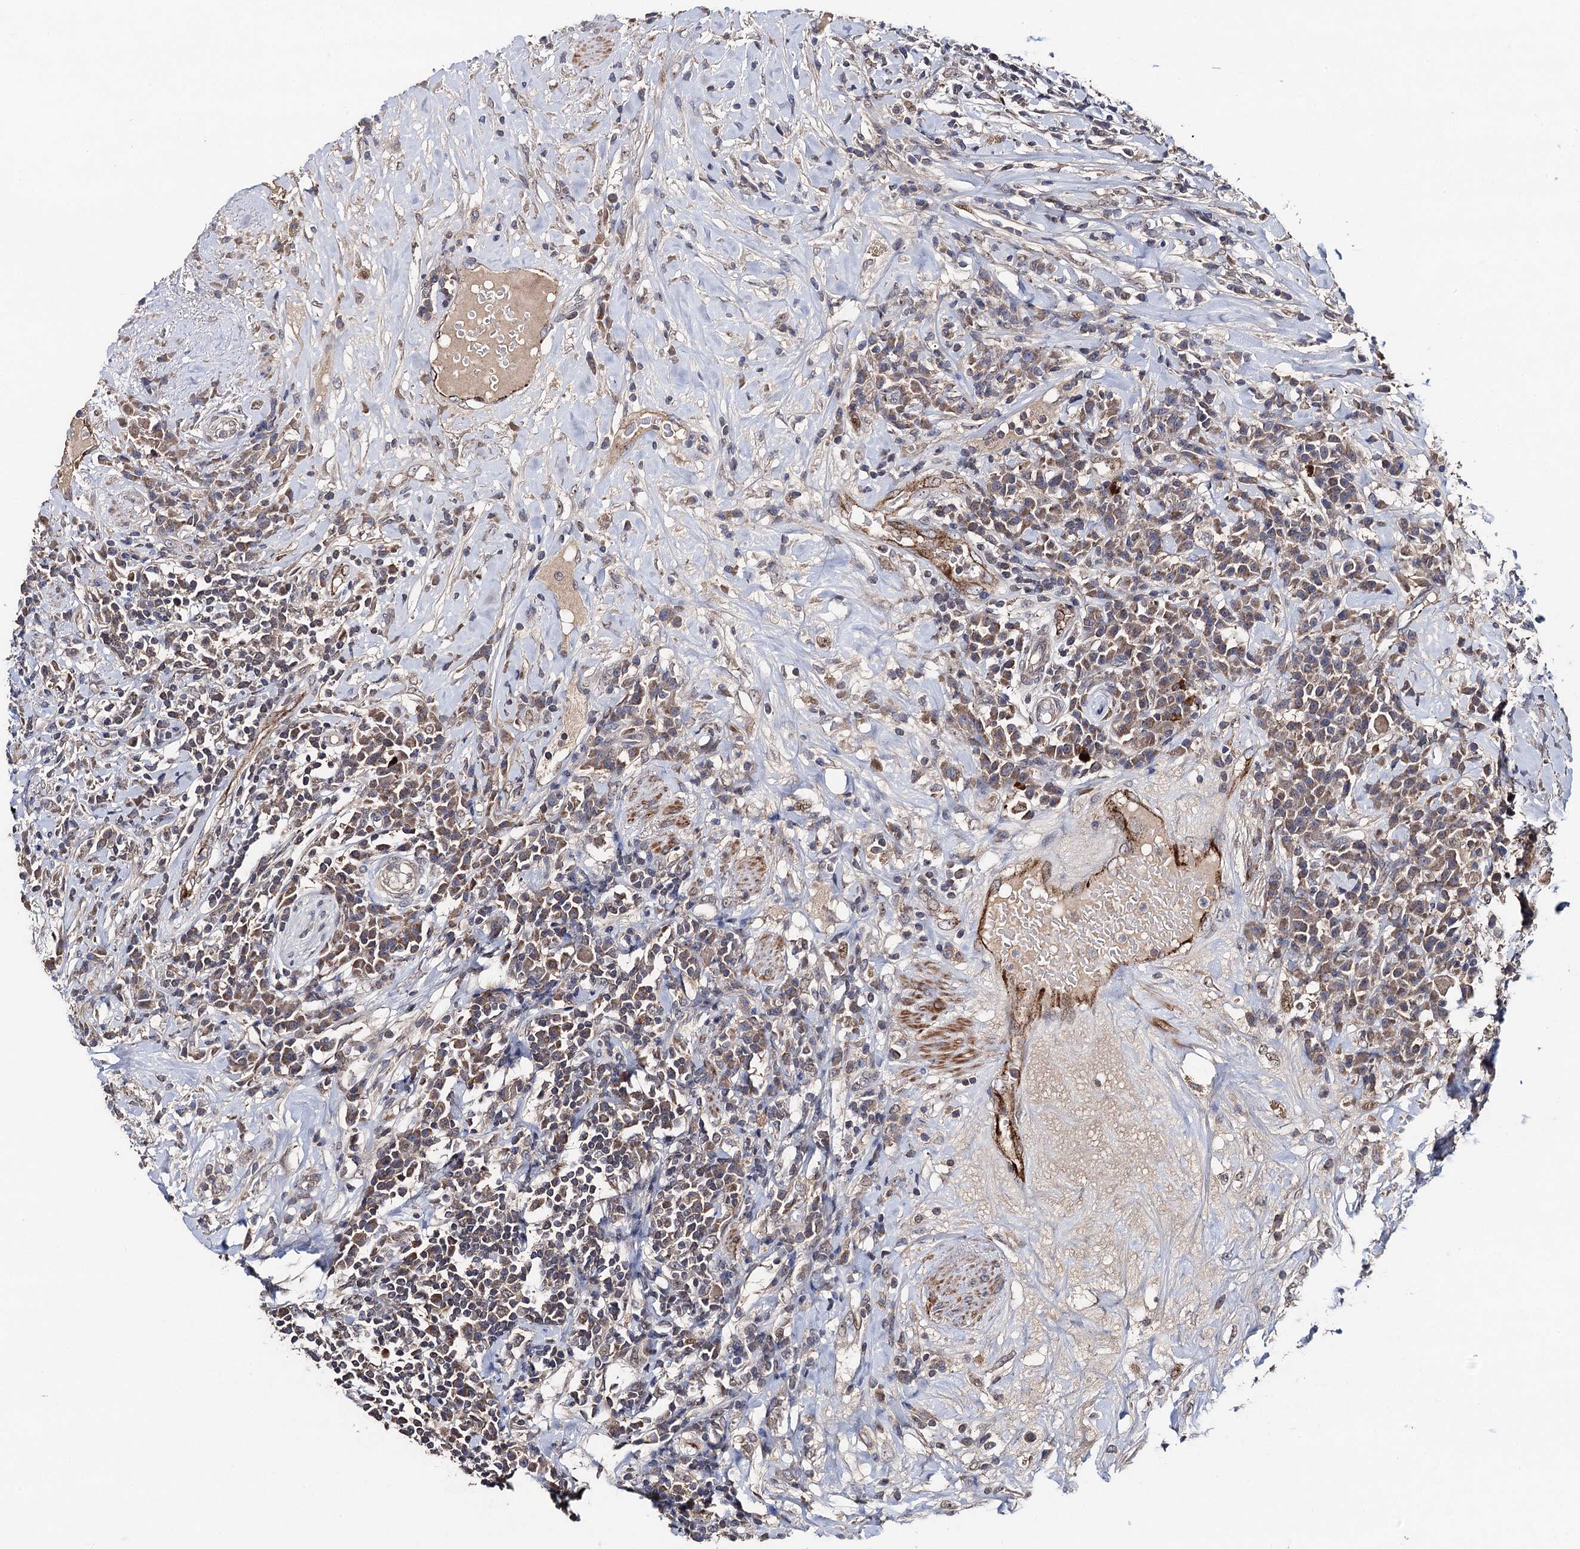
{"staining": {"intensity": "weak", "quantity": "25%-75%", "location": "cytoplasmic/membranous,nuclear"}, "tissue": "urothelial cancer", "cell_type": "Tumor cells", "image_type": "cancer", "snomed": [{"axis": "morphology", "description": "Urothelial carcinoma, High grade"}, {"axis": "topography", "description": "Urinary bladder"}], "caption": "The immunohistochemical stain labels weak cytoplasmic/membranous and nuclear staining in tumor cells of urothelial cancer tissue.", "gene": "PPTC7", "patient": {"sex": "female", "age": 63}}